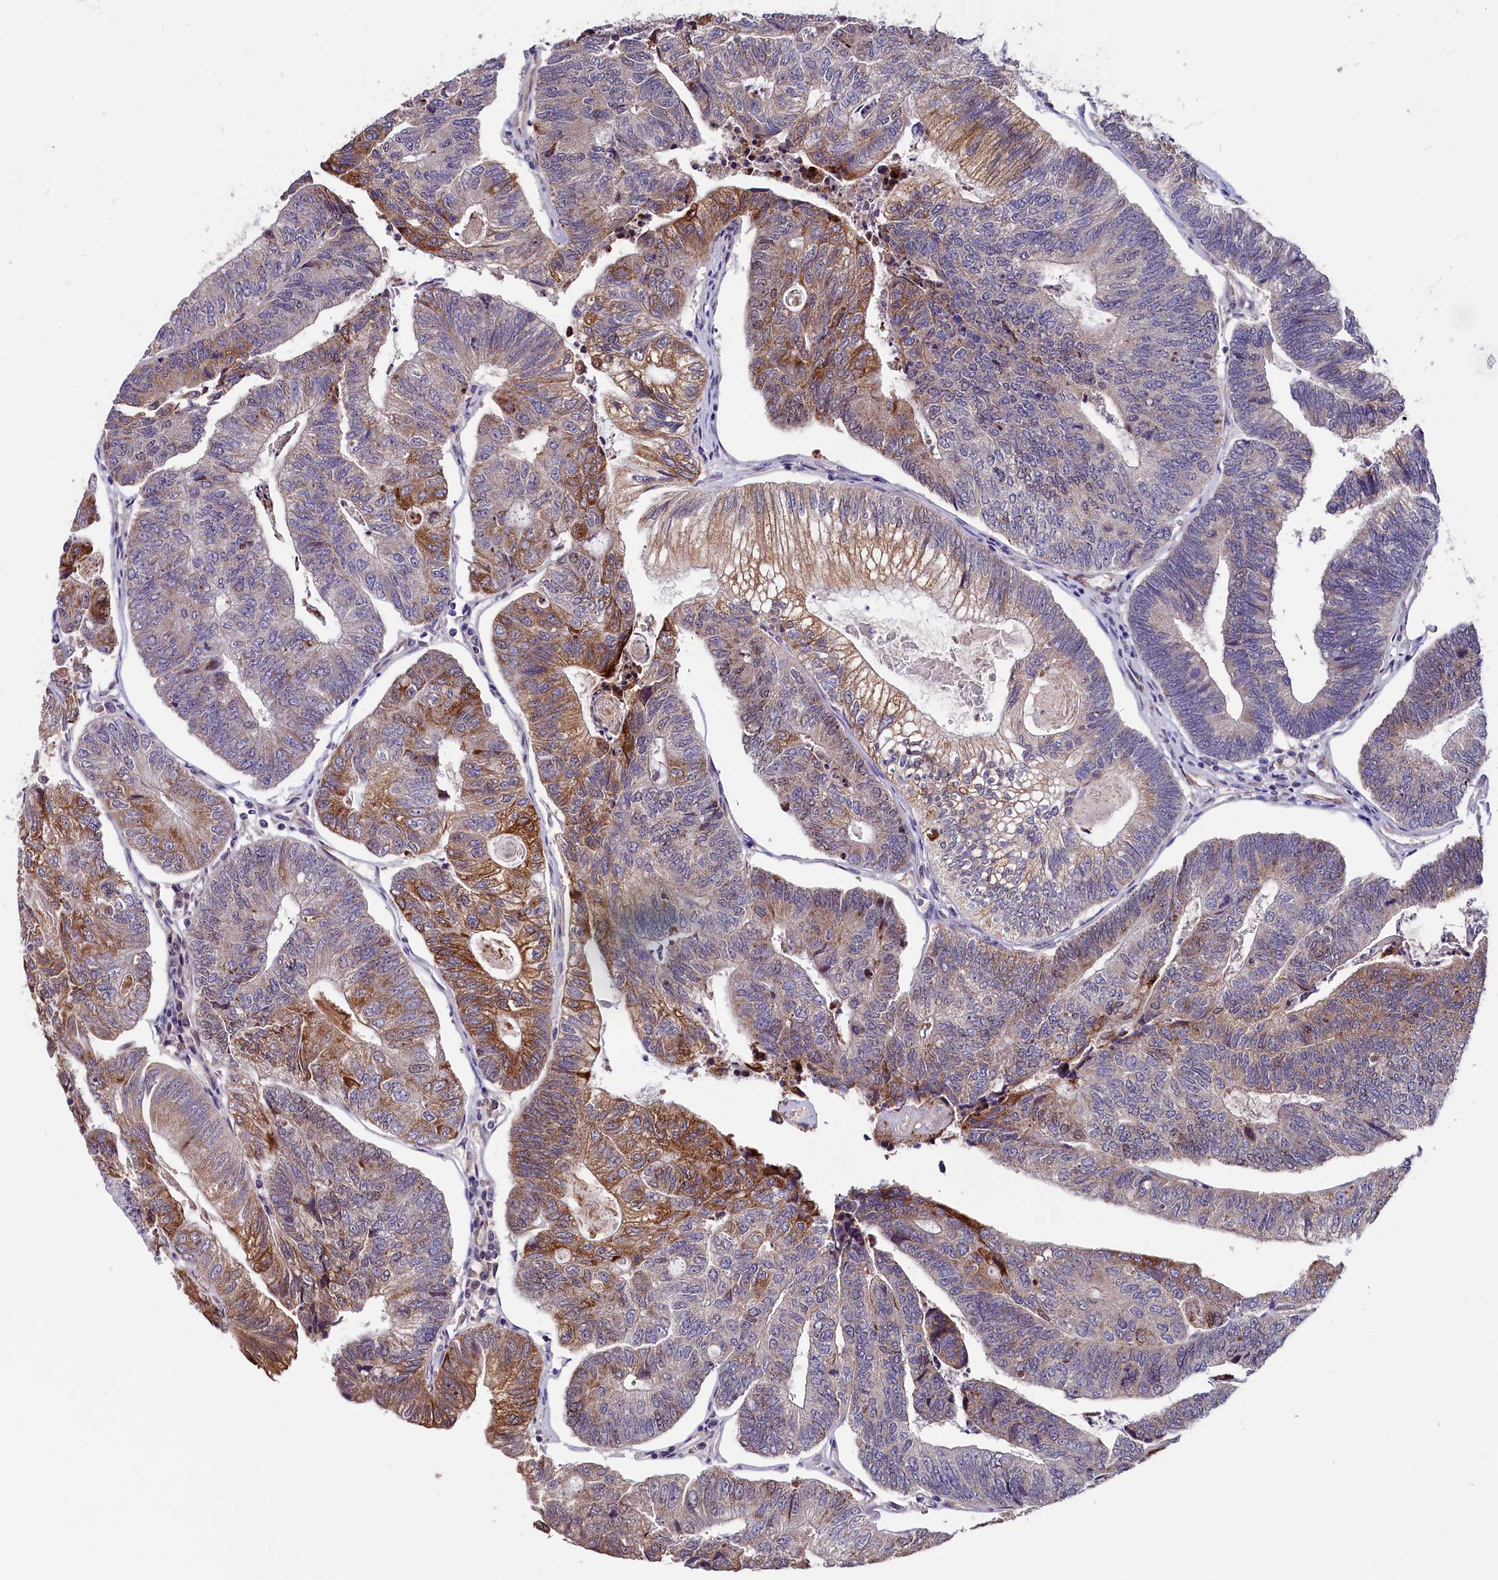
{"staining": {"intensity": "moderate", "quantity": ">75%", "location": "cytoplasmic/membranous"}, "tissue": "colorectal cancer", "cell_type": "Tumor cells", "image_type": "cancer", "snomed": [{"axis": "morphology", "description": "Adenocarcinoma, NOS"}, {"axis": "topography", "description": "Colon"}], "caption": "The photomicrograph demonstrates immunohistochemical staining of colorectal cancer. There is moderate cytoplasmic/membranous expression is seen in about >75% of tumor cells.", "gene": "SLC39A6", "patient": {"sex": "female", "age": 67}}